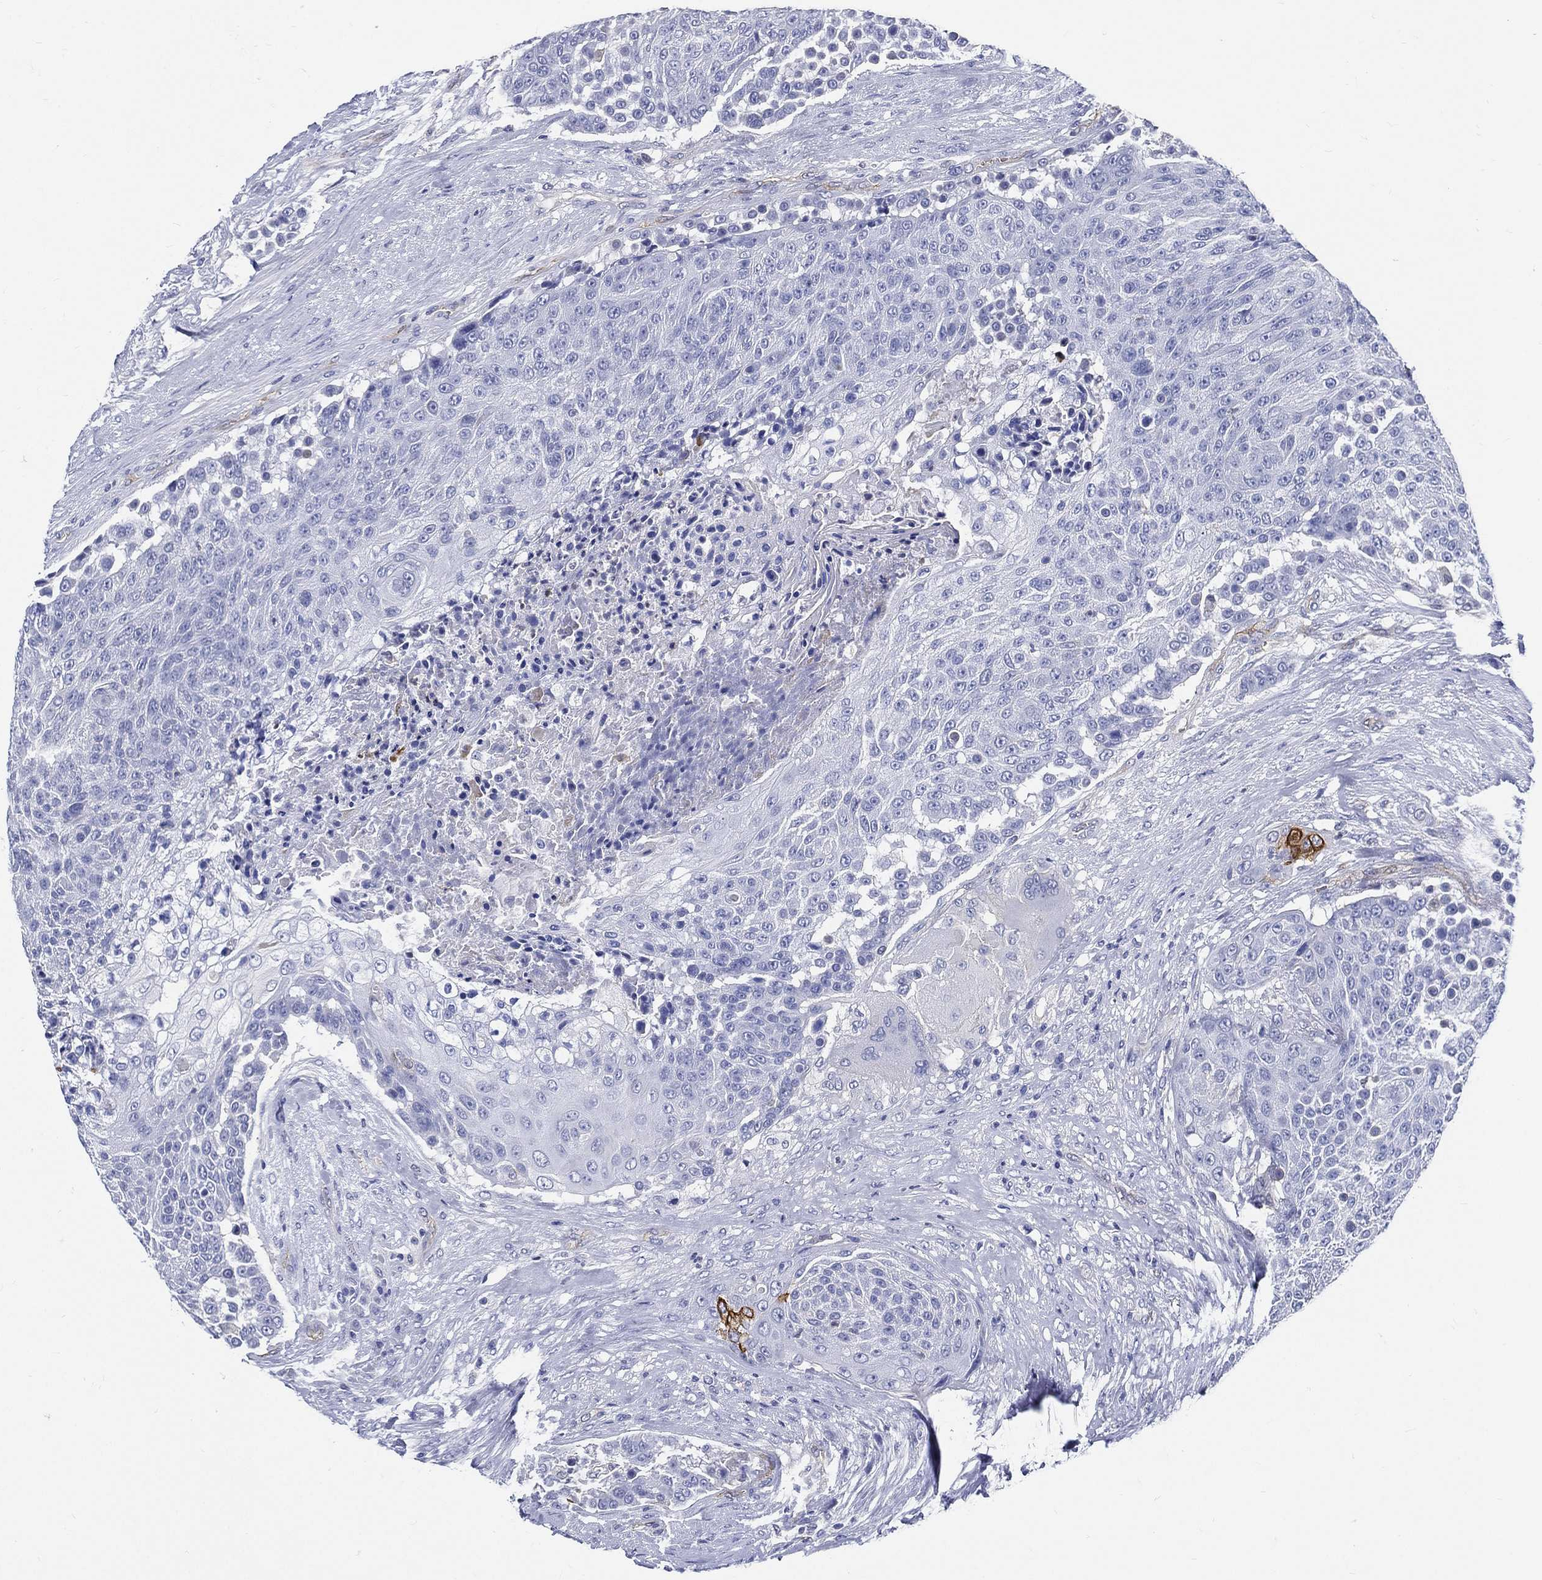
{"staining": {"intensity": "negative", "quantity": "none", "location": "none"}, "tissue": "urothelial cancer", "cell_type": "Tumor cells", "image_type": "cancer", "snomed": [{"axis": "morphology", "description": "Urothelial carcinoma, High grade"}, {"axis": "topography", "description": "Urinary bladder"}], "caption": "Urothelial cancer stained for a protein using immunohistochemistry (IHC) exhibits no staining tumor cells.", "gene": "NEDD9", "patient": {"sex": "female", "age": 63}}